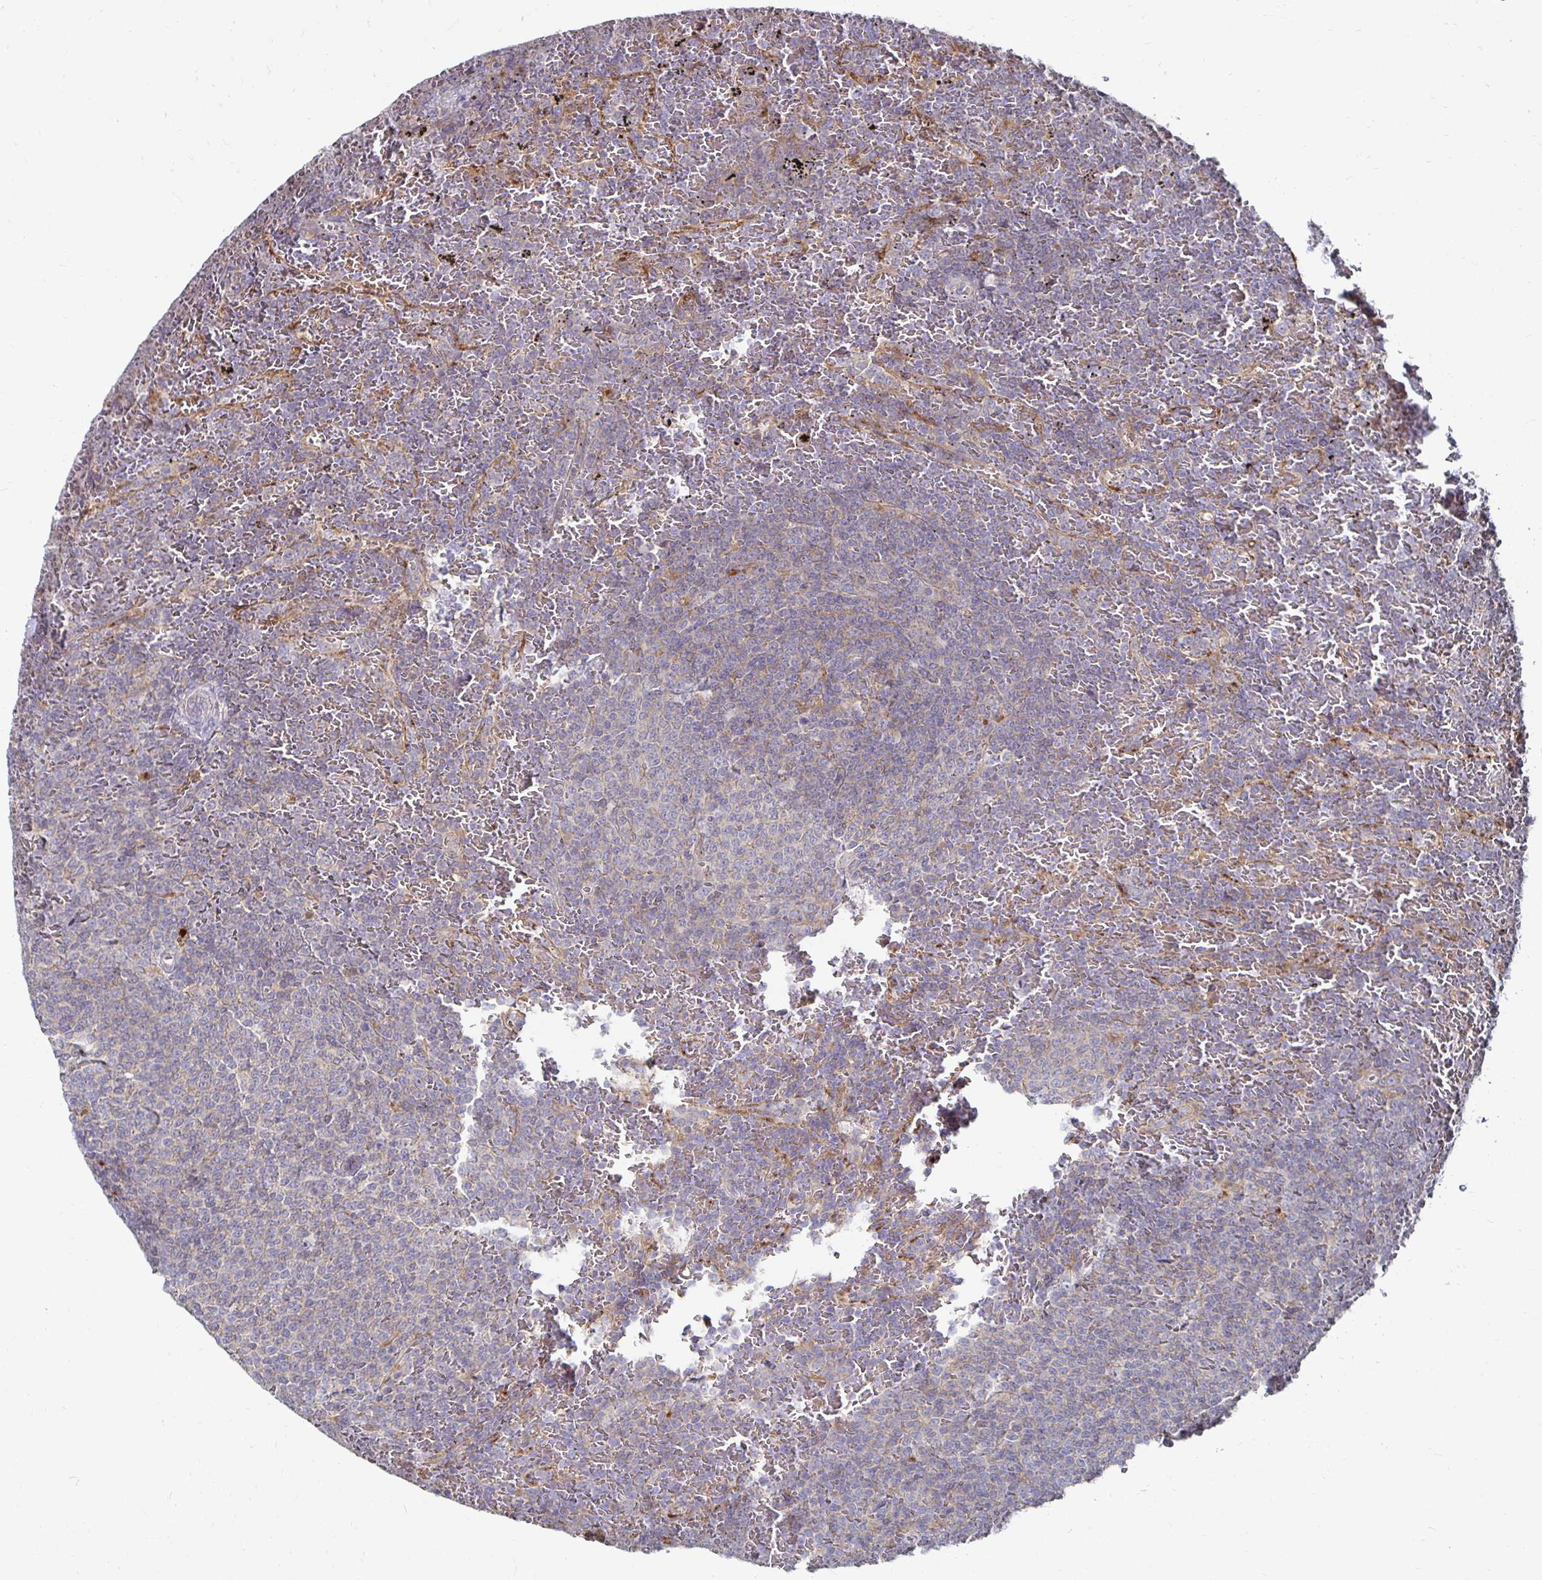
{"staining": {"intensity": "negative", "quantity": "none", "location": "none"}, "tissue": "lymphoma", "cell_type": "Tumor cells", "image_type": "cancer", "snomed": [{"axis": "morphology", "description": "Malignant lymphoma, non-Hodgkin's type, Low grade"}, {"axis": "topography", "description": "Spleen"}], "caption": "Immunohistochemistry histopathology image of human lymphoma stained for a protein (brown), which reveals no expression in tumor cells.", "gene": "NCSTN", "patient": {"sex": "female", "age": 77}}